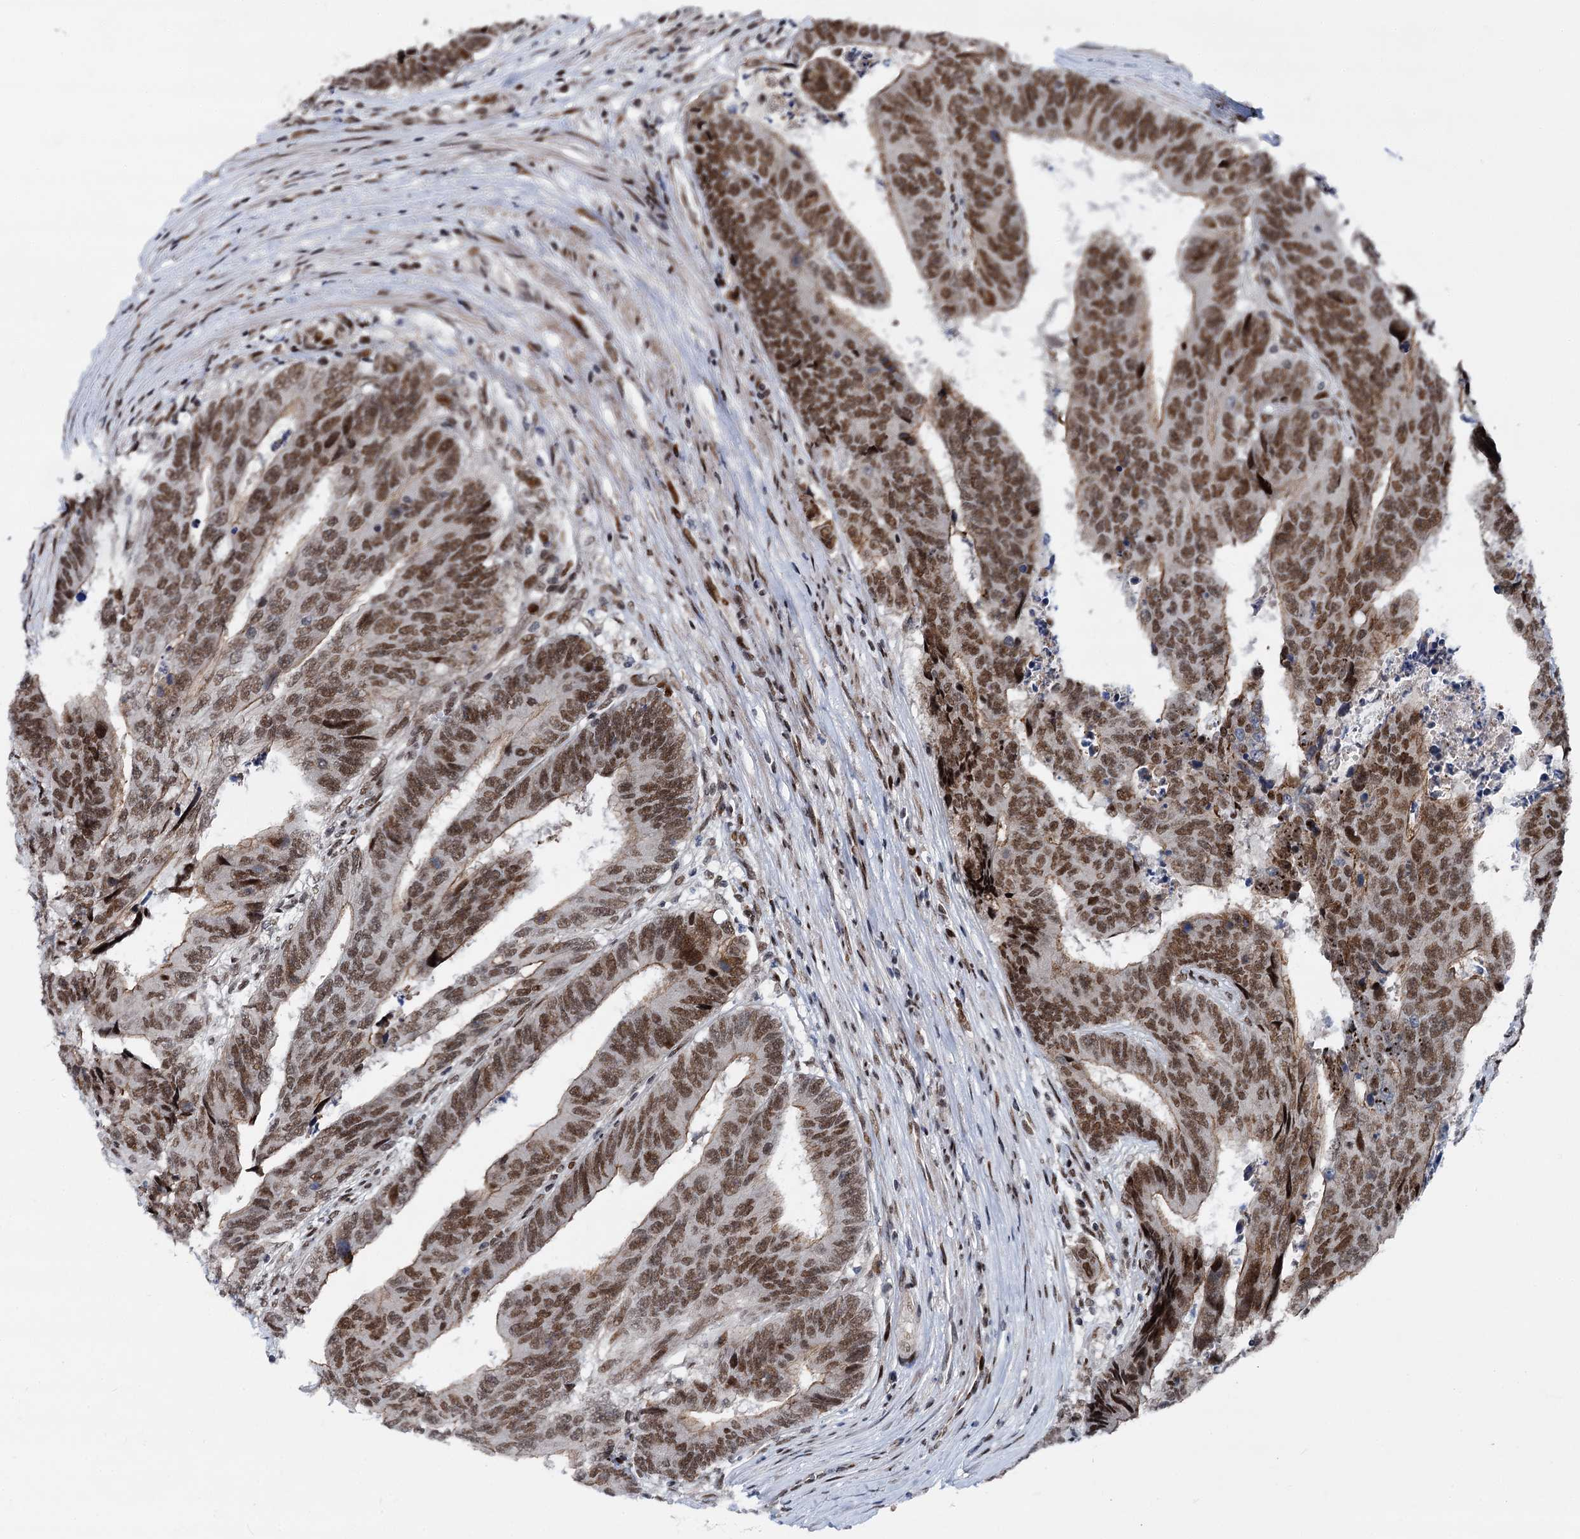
{"staining": {"intensity": "moderate", "quantity": ">75%", "location": "cytoplasmic/membranous,nuclear"}, "tissue": "colorectal cancer", "cell_type": "Tumor cells", "image_type": "cancer", "snomed": [{"axis": "morphology", "description": "Adenocarcinoma, NOS"}, {"axis": "topography", "description": "Rectum"}], "caption": "Protein expression analysis of human adenocarcinoma (colorectal) reveals moderate cytoplasmic/membranous and nuclear expression in approximately >75% of tumor cells. (Stains: DAB (3,3'-diaminobenzidine) in brown, nuclei in blue, Microscopy: brightfield microscopy at high magnification).", "gene": "RUFY2", "patient": {"sex": "male", "age": 84}}